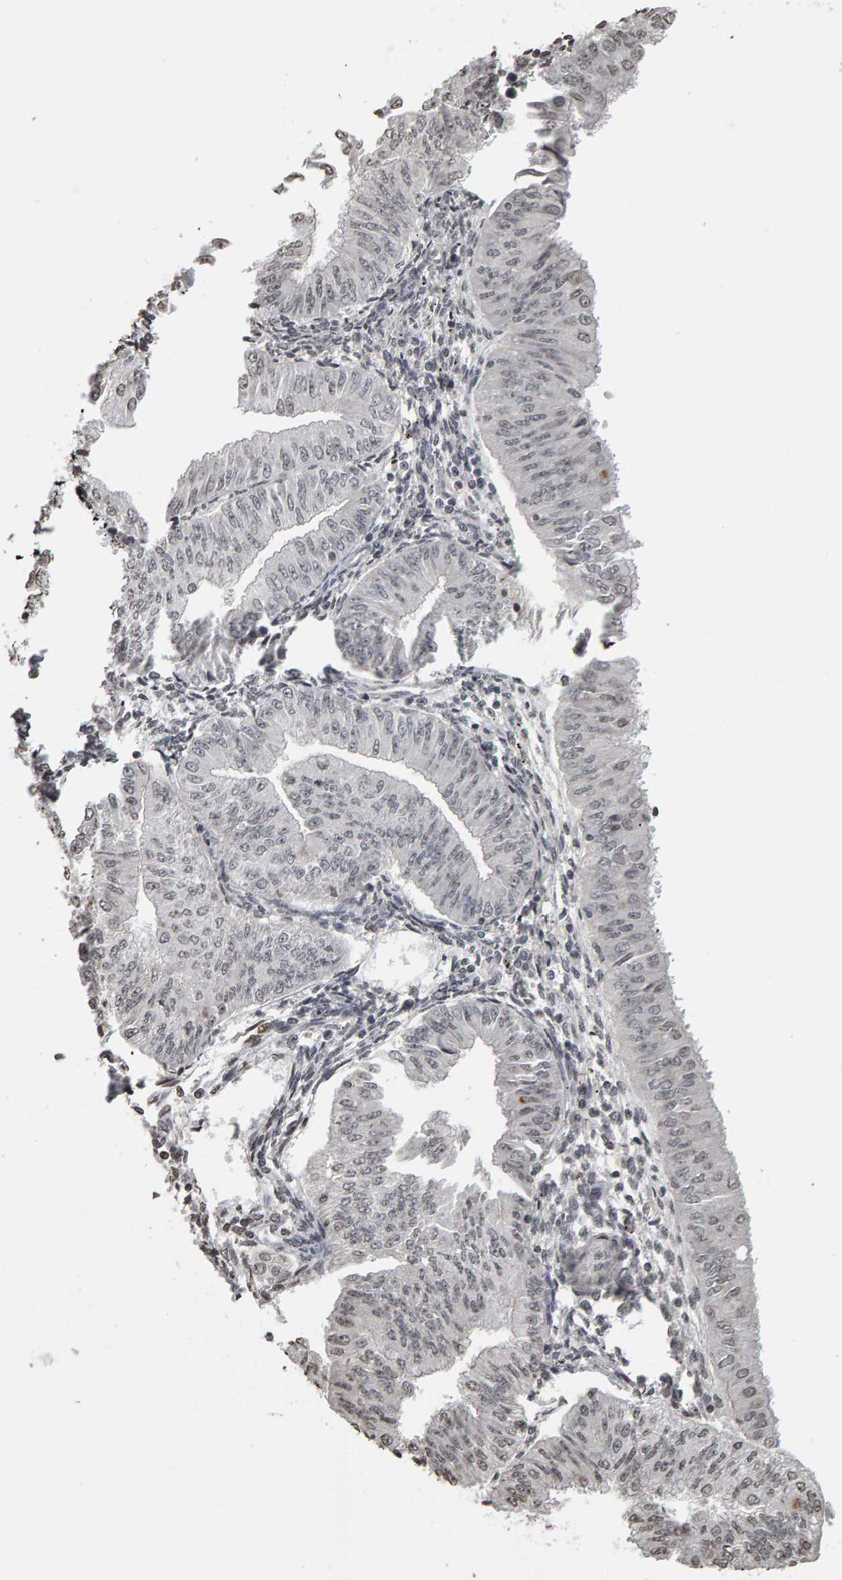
{"staining": {"intensity": "weak", "quantity": "<25%", "location": "nuclear"}, "tissue": "endometrial cancer", "cell_type": "Tumor cells", "image_type": "cancer", "snomed": [{"axis": "morphology", "description": "Normal tissue, NOS"}, {"axis": "morphology", "description": "Adenocarcinoma, NOS"}, {"axis": "topography", "description": "Endometrium"}], "caption": "The micrograph reveals no significant expression in tumor cells of endometrial cancer (adenocarcinoma).", "gene": "AFF4", "patient": {"sex": "female", "age": 53}}